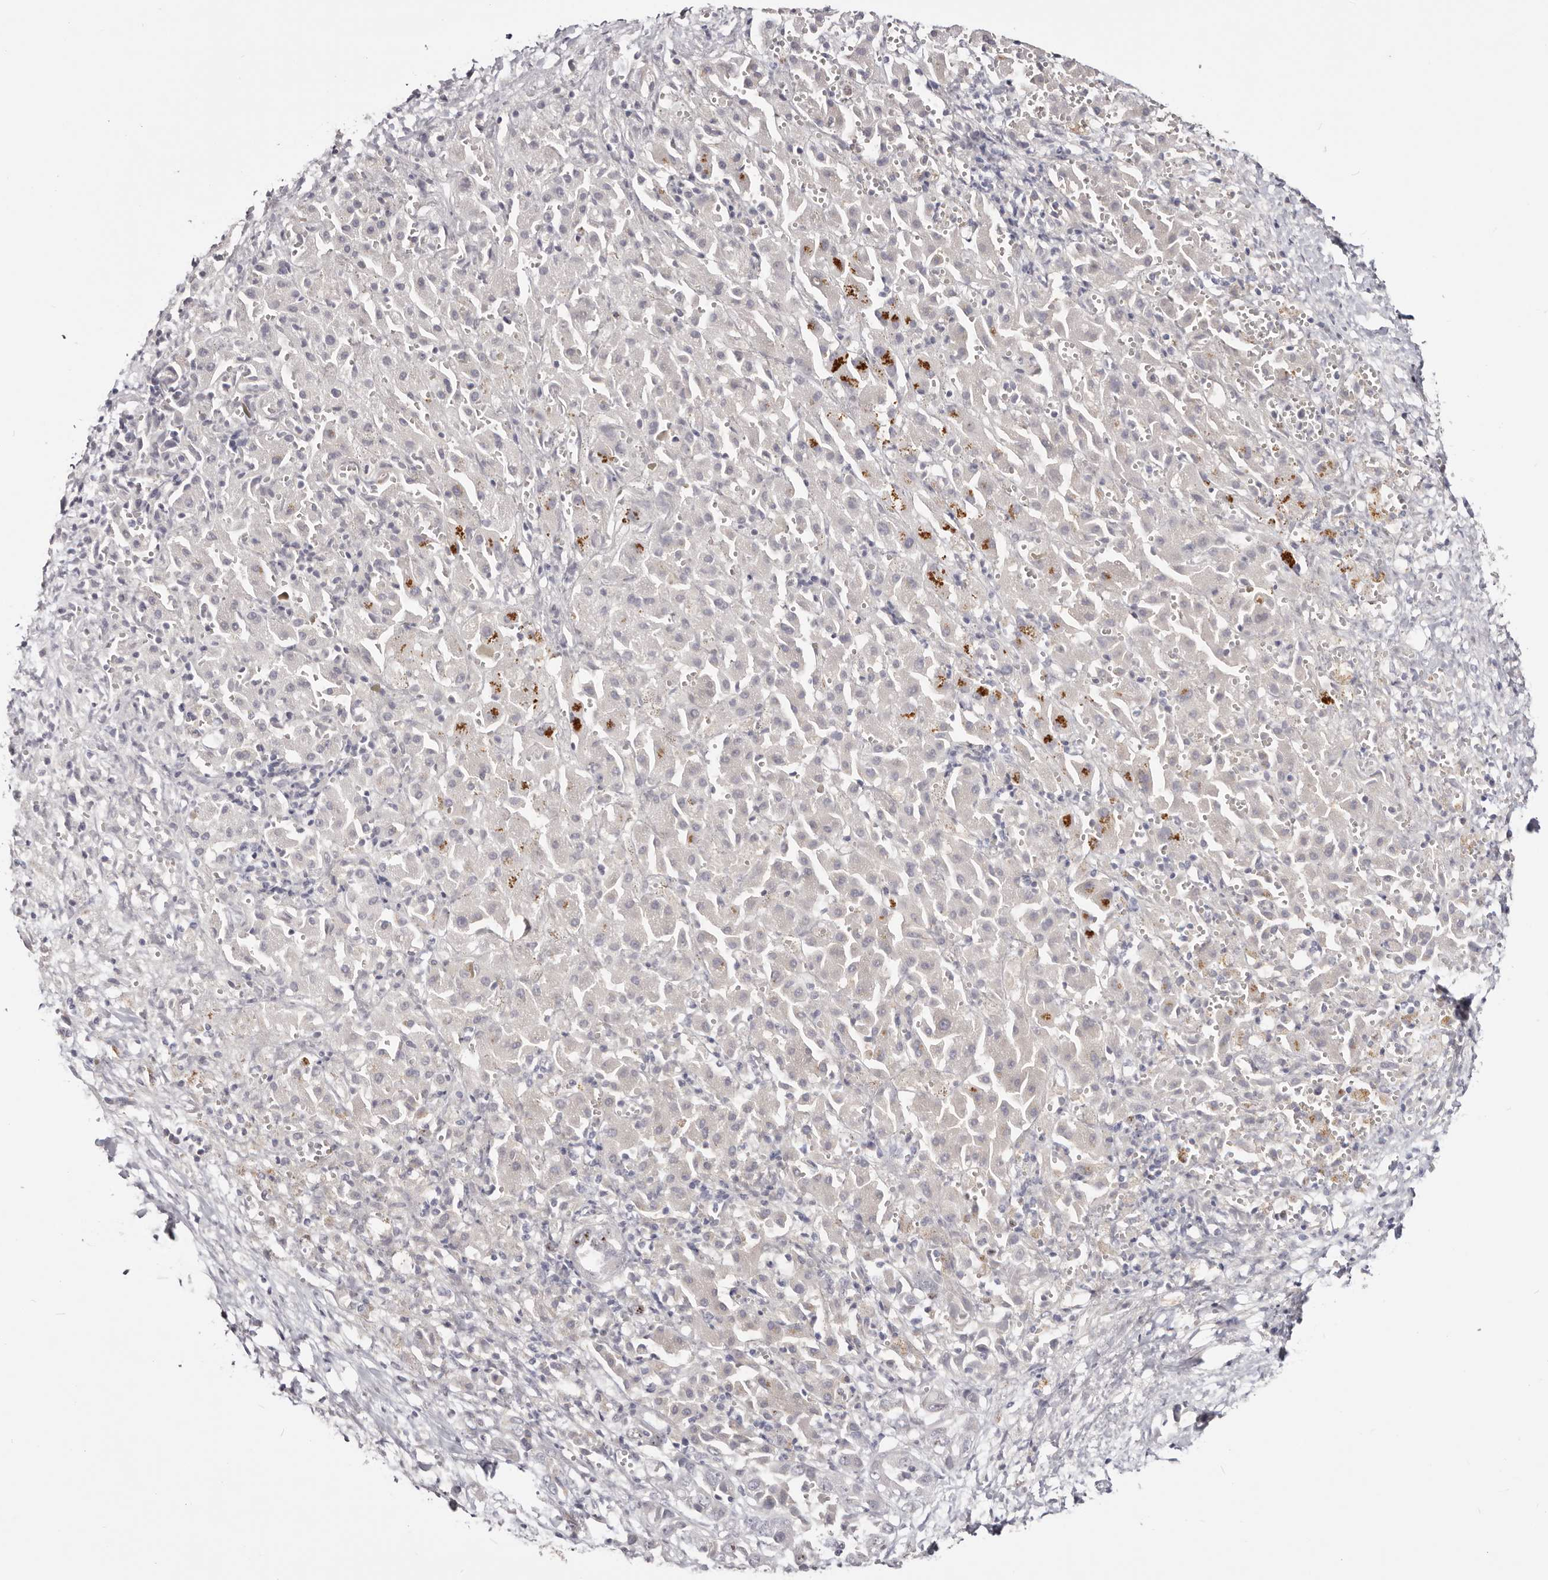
{"staining": {"intensity": "negative", "quantity": "none", "location": "none"}, "tissue": "liver cancer", "cell_type": "Tumor cells", "image_type": "cancer", "snomed": [{"axis": "morphology", "description": "Cholangiocarcinoma"}, {"axis": "topography", "description": "Liver"}], "caption": "Immunohistochemistry of human cholangiocarcinoma (liver) reveals no expression in tumor cells.", "gene": "CCDC190", "patient": {"sex": "female", "age": 52}}